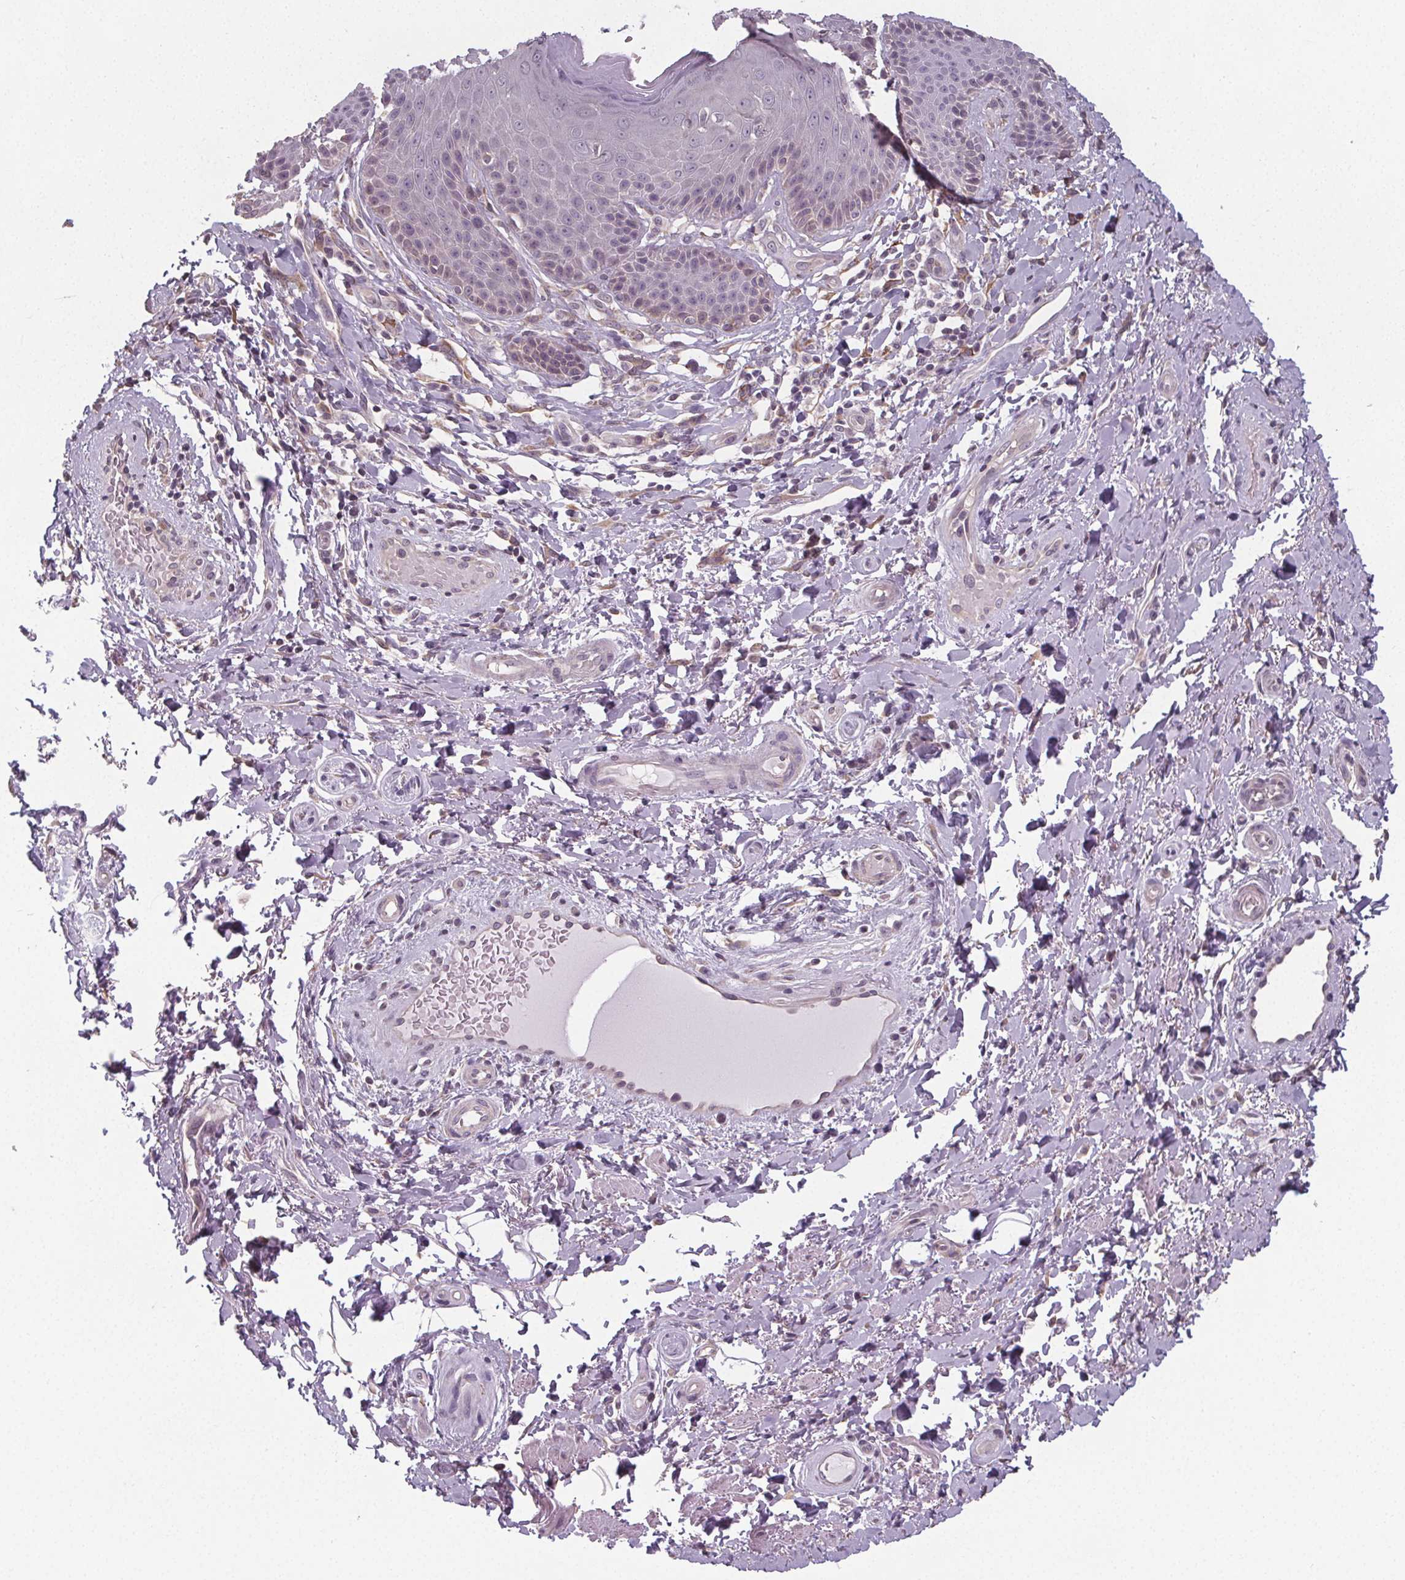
{"staining": {"intensity": "negative", "quantity": "none", "location": "none"}, "tissue": "skin", "cell_type": "Epidermal cells", "image_type": "normal", "snomed": [{"axis": "morphology", "description": "Normal tissue, NOS"}, {"axis": "topography", "description": "Anal"}, {"axis": "topography", "description": "Peripheral nerve tissue"}], "caption": "Immunohistochemistry (IHC) image of benign skin stained for a protein (brown), which reveals no staining in epidermal cells.", "gene": "SLC26A2", "patient": {"sex": "male", "age": 51}}